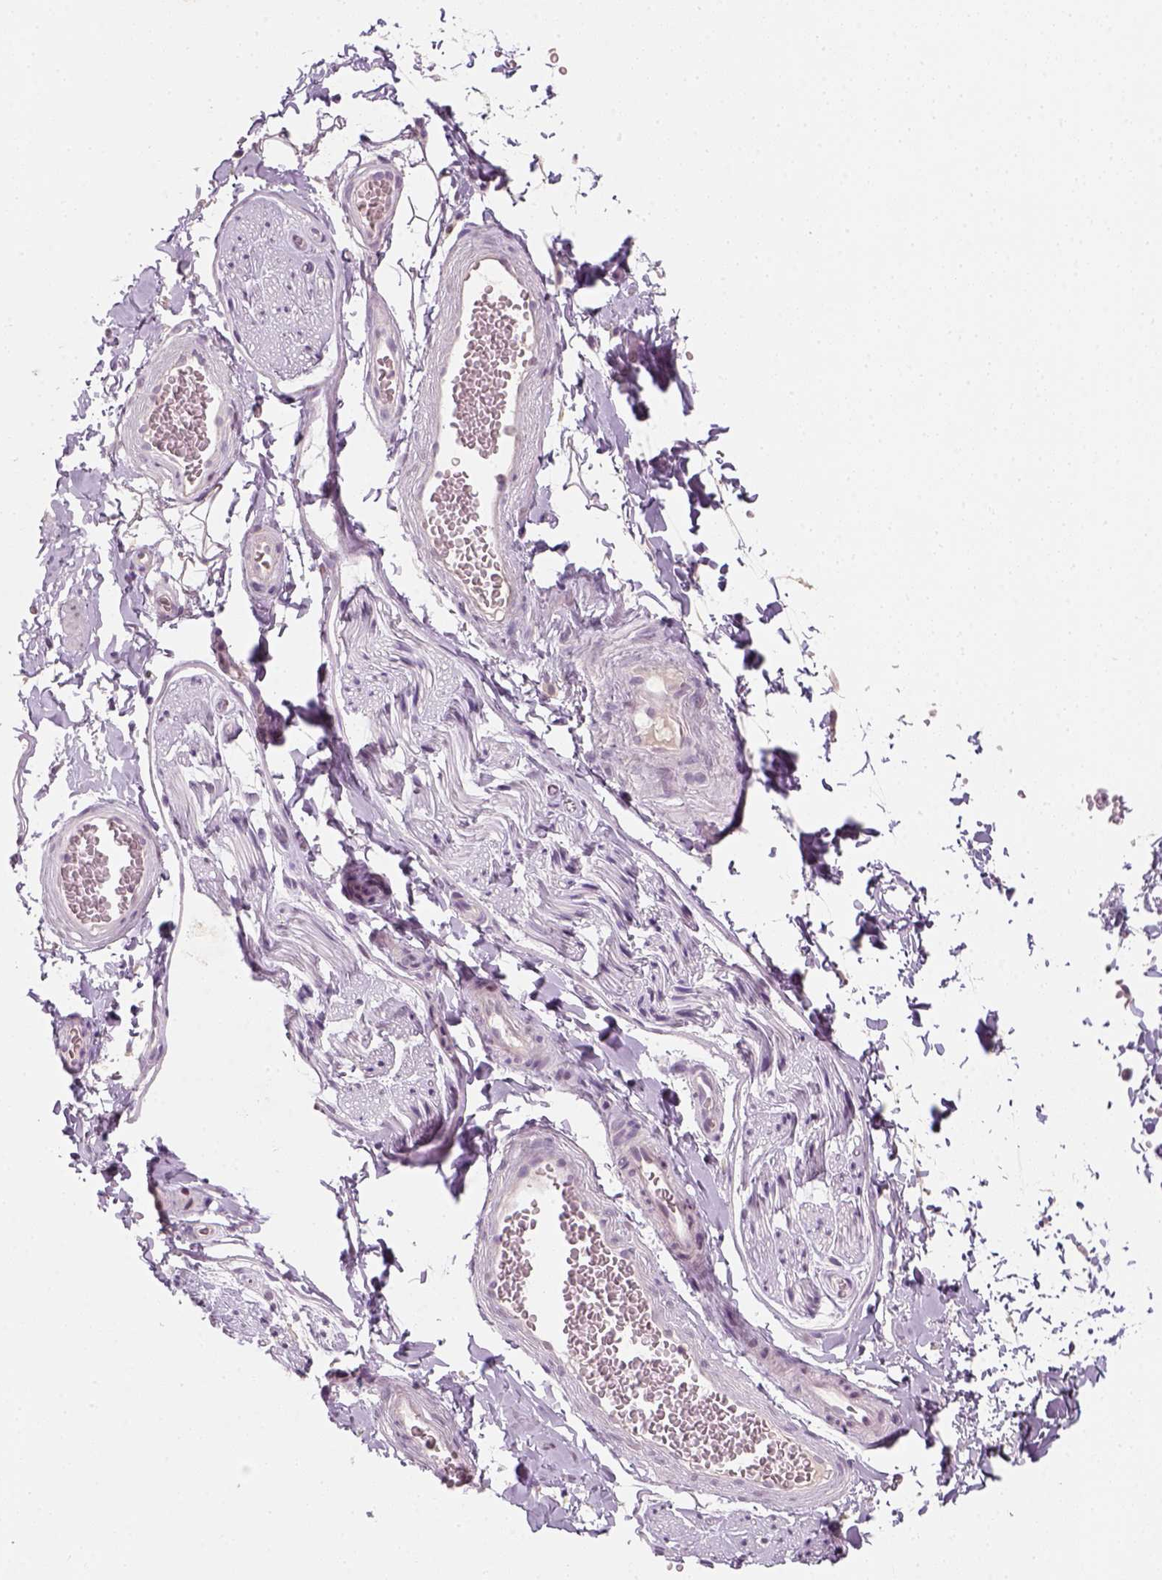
{"staining": {"intensity": "negative", "quantity": "none", "location": "none"}, "tissue": "adipose tissue", "cell_type": "Adipocytes", "image_type": "normal", "snomed": [{"axis": "morphology", "description": "Normal tissue, NOS"}, {"axis": "topography", "description": "Smooth muscle"}, {"axis": "topography", "description": "Peripheral nerve tissue"}], "caption": "Image shows no protein staining in adipocytes of unremarkable adipose tissue. (Brightfield microscopy of DAB (3,3'-diaminobenzidine) immunohistochemistry at high magnification).", "gene": "TP53", "patient": {"sex": "male", "age": 22}}